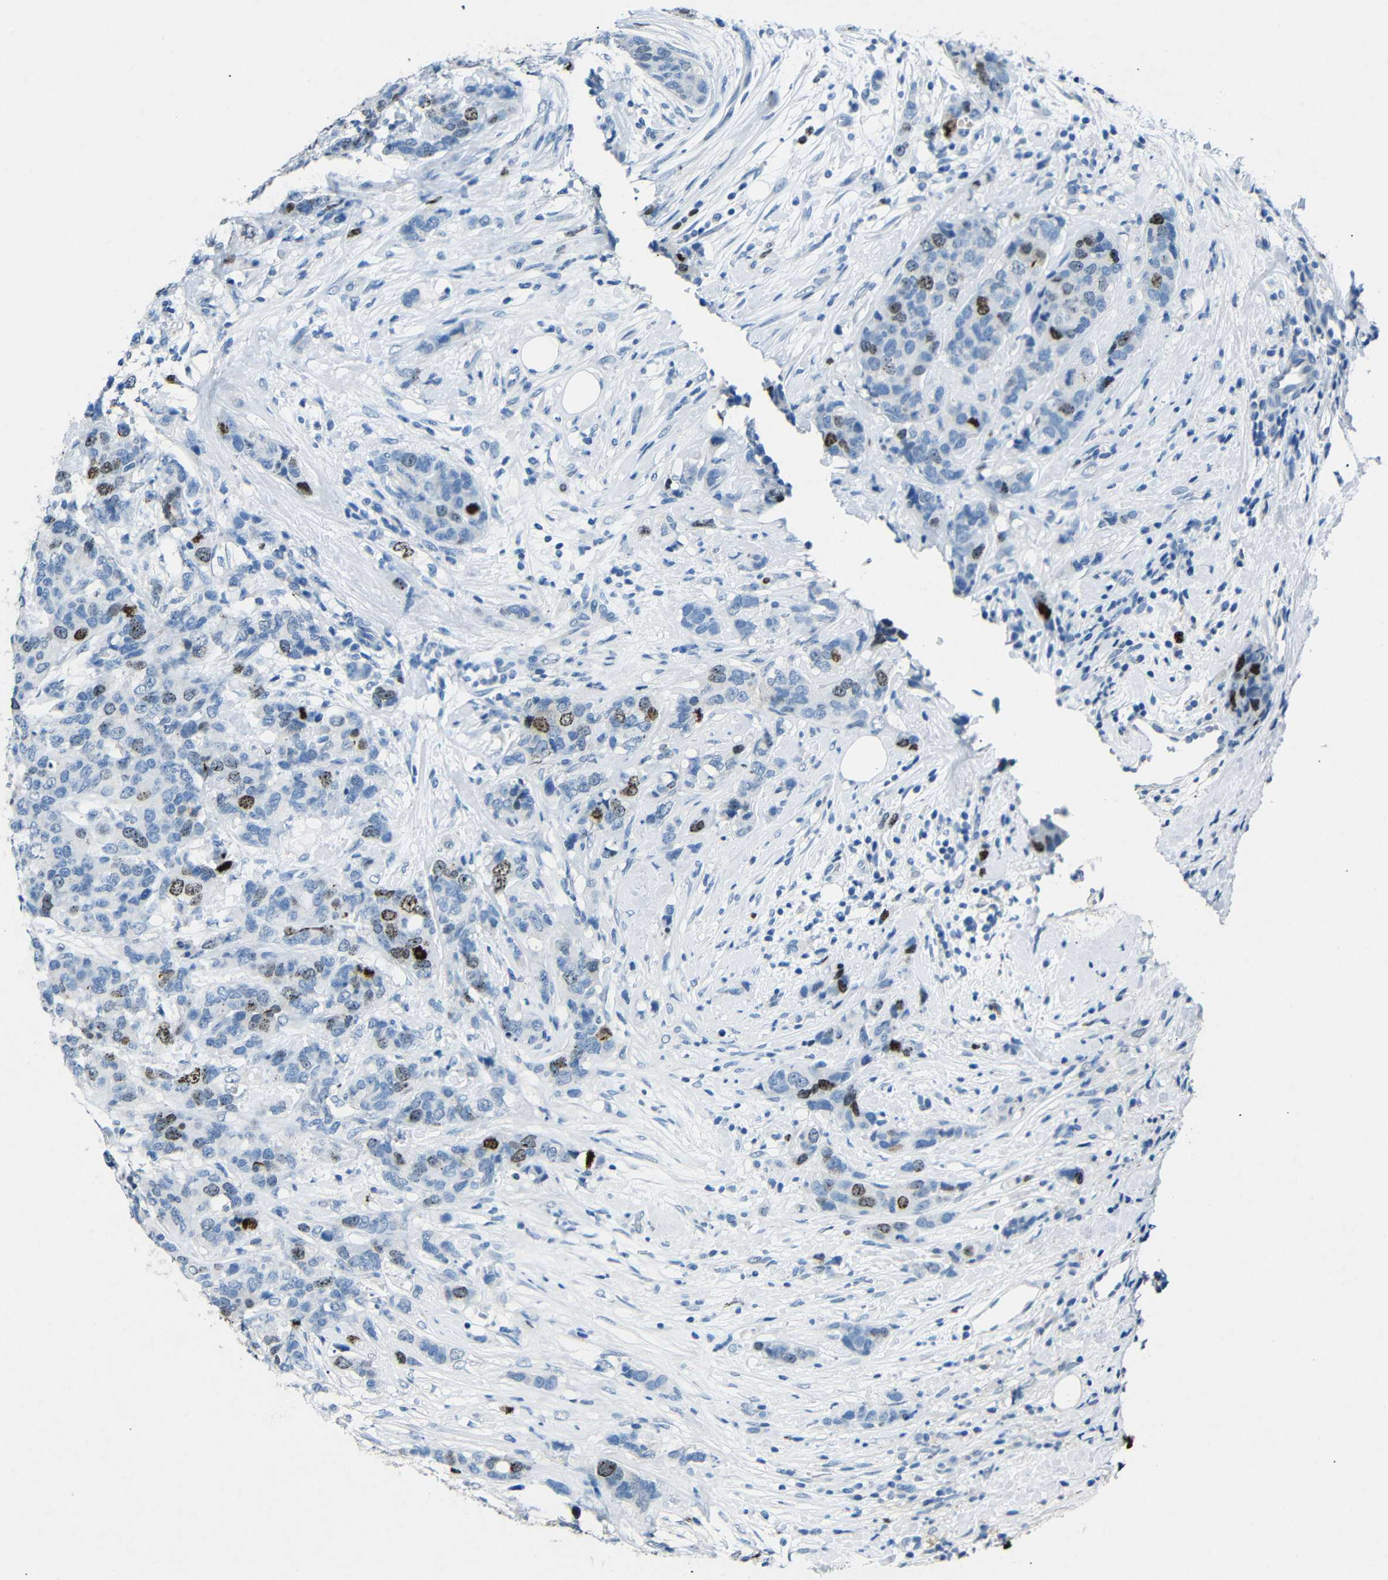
{"staining": {"intensity": "moderate", "quantity": "<25%", "location": "nuclear"}, "tissue": "breast cancer", "cell_type": "Tumor cells", "image_type": "cancer", "snomed": [{"axis": "morphology", "description": "Lobular carcinoma"}, {"axis": "topography", "description": "Breast"}], "caption": "A low amount of moderate nuclear staining is present in about <25% of tumor cells in breast lobular carcinoma tissue.", "gene": "INCENP", "patient": {"sex": "female", "age": 59}}